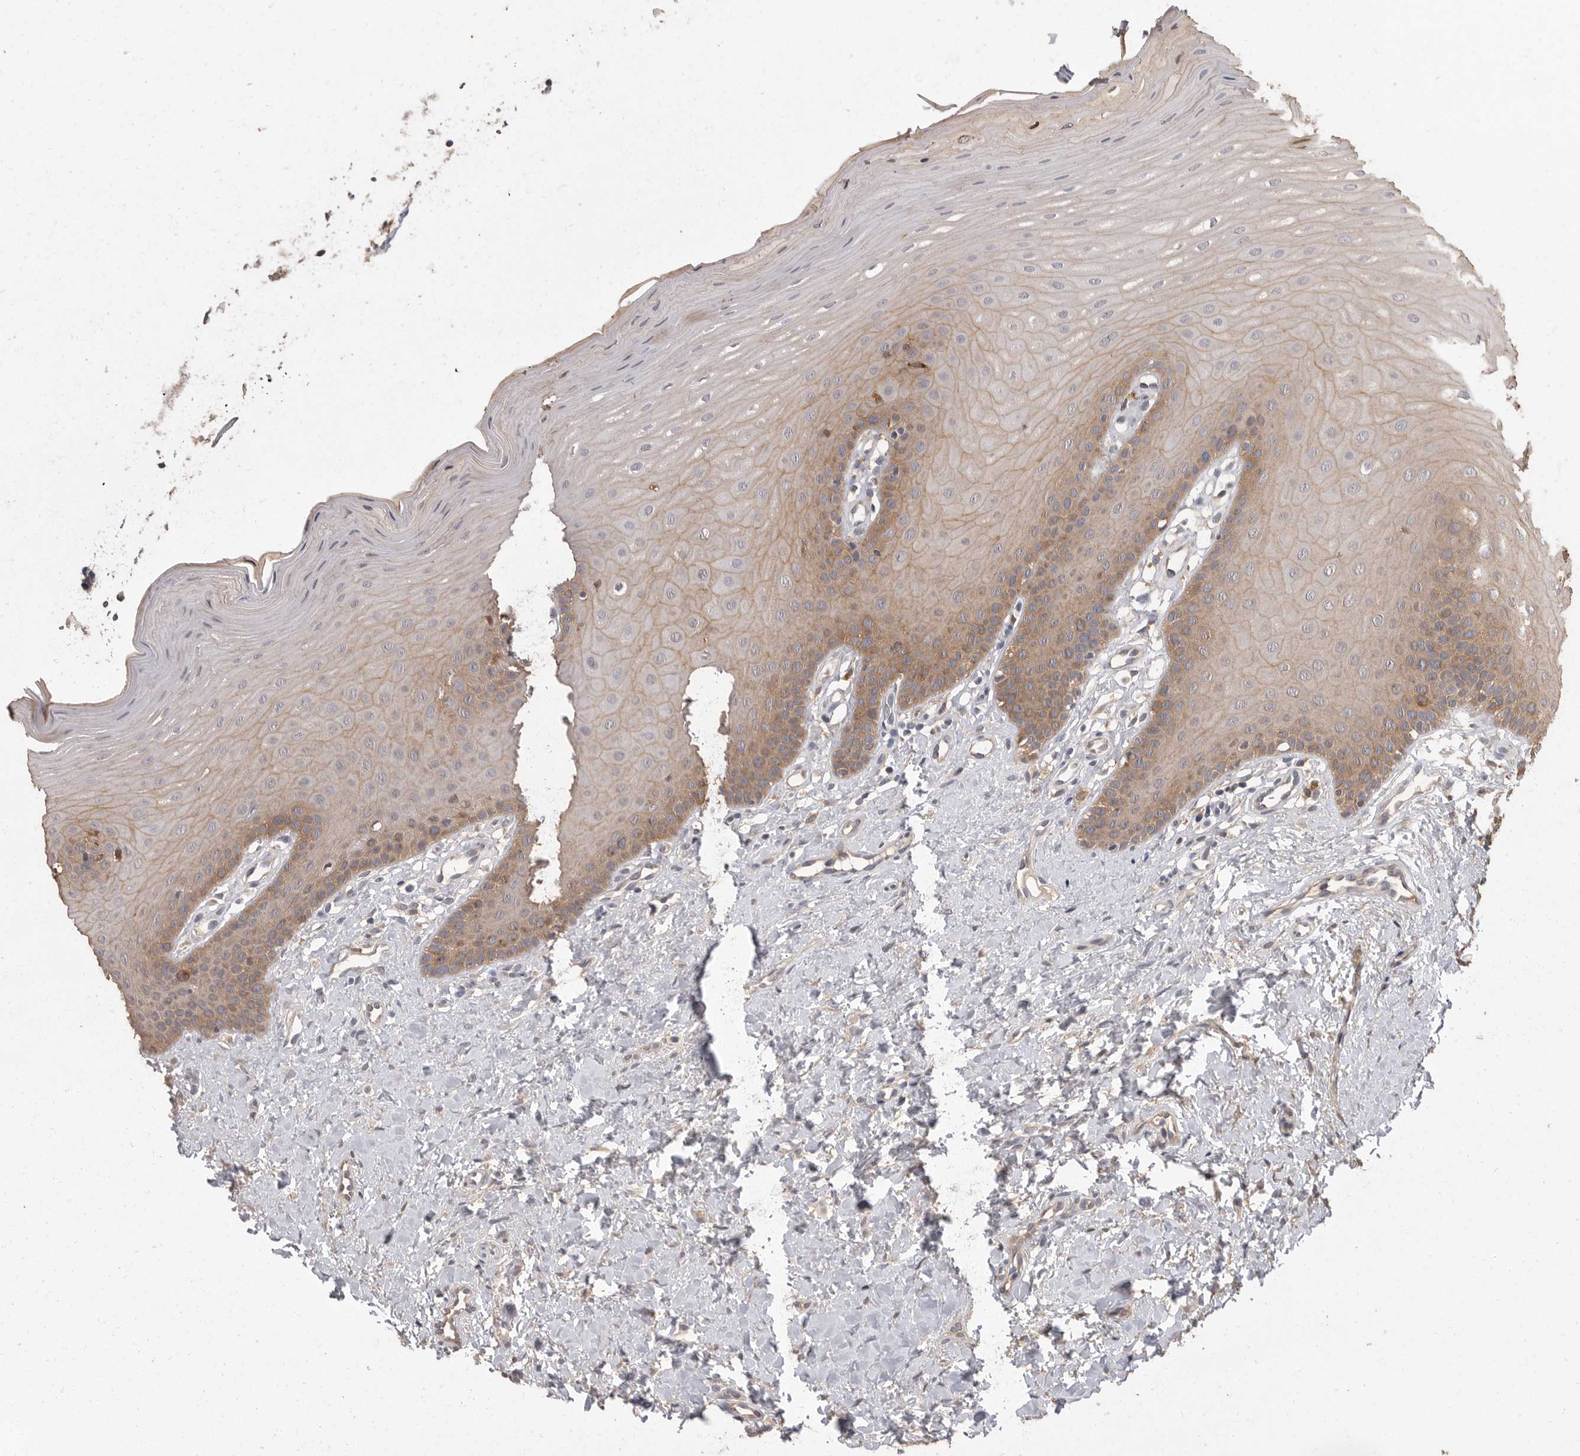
{"staining": {"intensity": "moderate", "quantity": "25%-75%", "location": "cytoplasmic/membranous"}, "tissue": "oral mucosa", "cell_type": "Squamous epithelial cells", "image_type": "normal", "snomed": [{"axis": "morphology", "description": "Normal tissue, NOS"}, {"axis": "topography", "description": "Oral tissue"}], "caption": "IHC image of benign oral mucosa stained for a protein (brown), which reveals medium levels of moderate cytoplasmic/membranous expression in about 25%-75% of squamous epithelial cells.", "gene": "BAIAP2", "patient": {"sex": "female", "age": 39}}